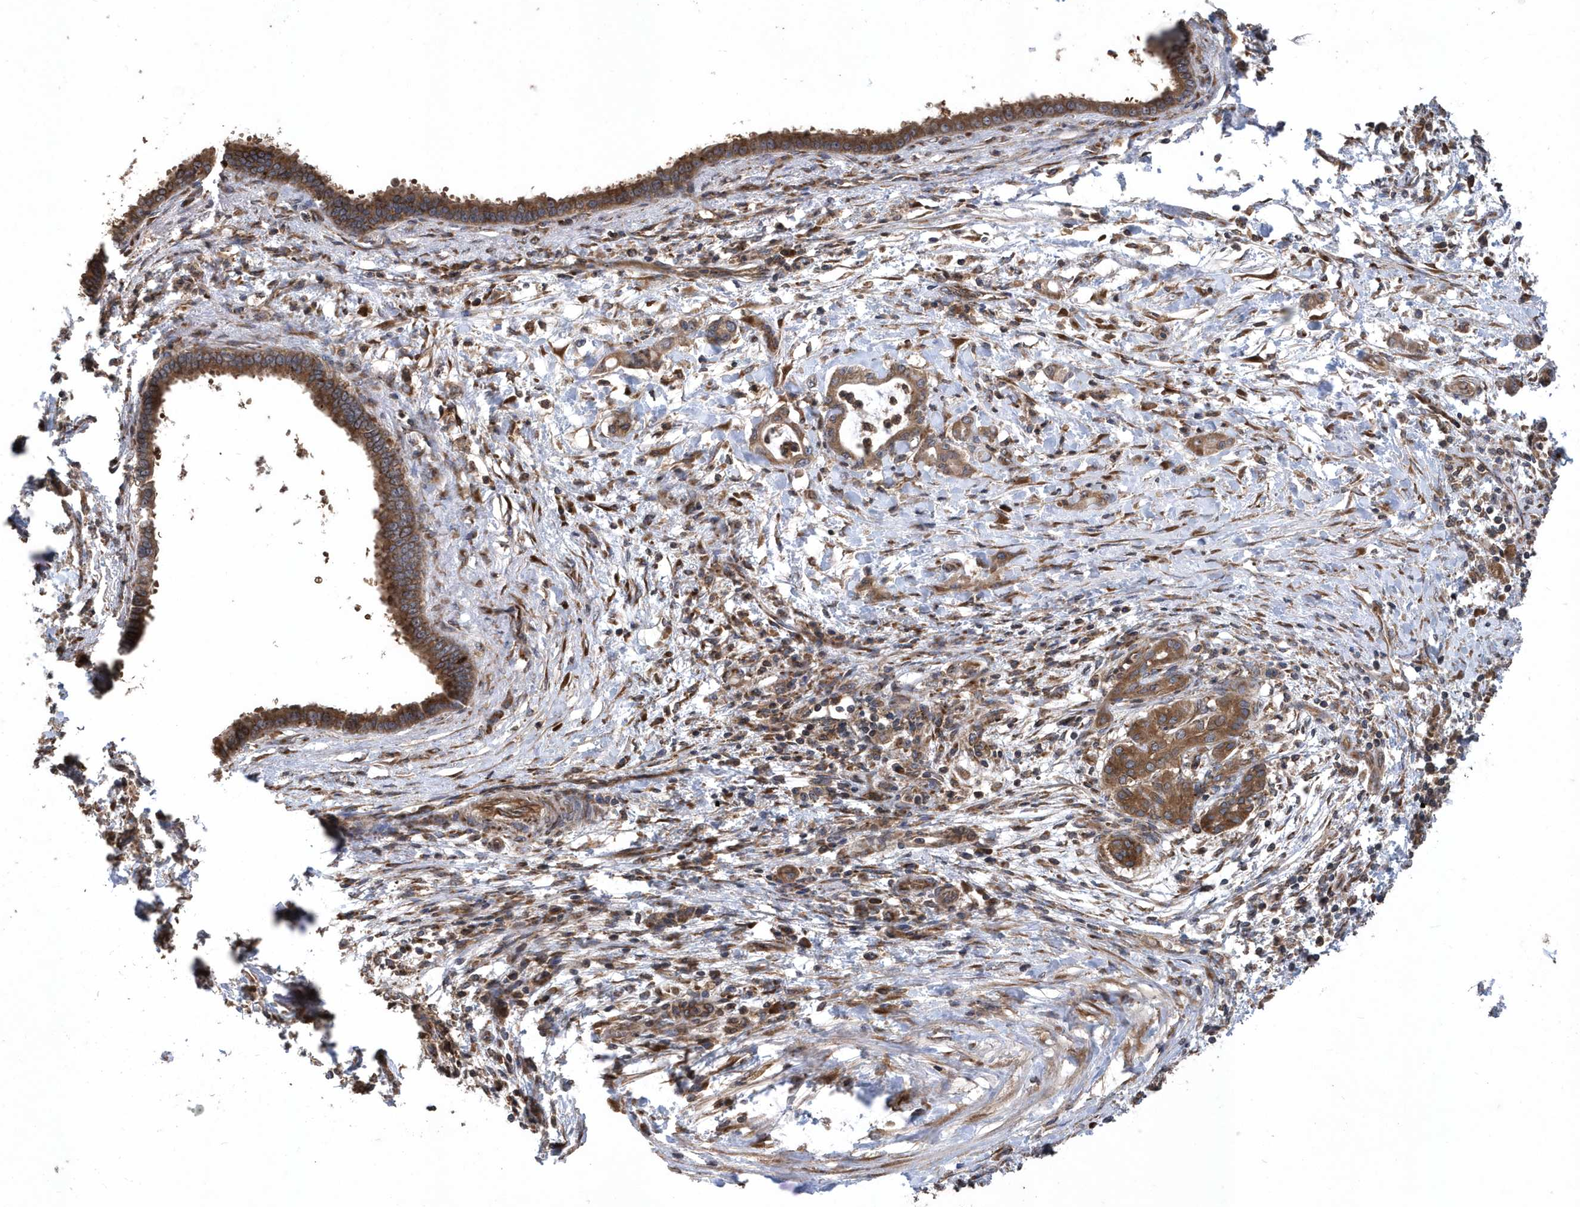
{"staining": {"intensity": "moderate", "quantity": ">75%", "location": "cytoplasmic/membranous"}, "tissue": "pancreatic cancer", "cell_type": "Tumor cells", "image_type": "cancer", "snomed": [{"axis": "morphology", "description": "Adenocarcinoma, NOS"}, {"axis": "topography", "description": "Pancreas"}], "caption": "There is medium levels of moderate cytoplasmic/membranous expression in tumor cells of pancreatic adenocarcinoma, as demonstrated by immunohistochemical staining (brown color).", "gene": "WASHC5", "patient": {"sex": "female", "age": 55}}